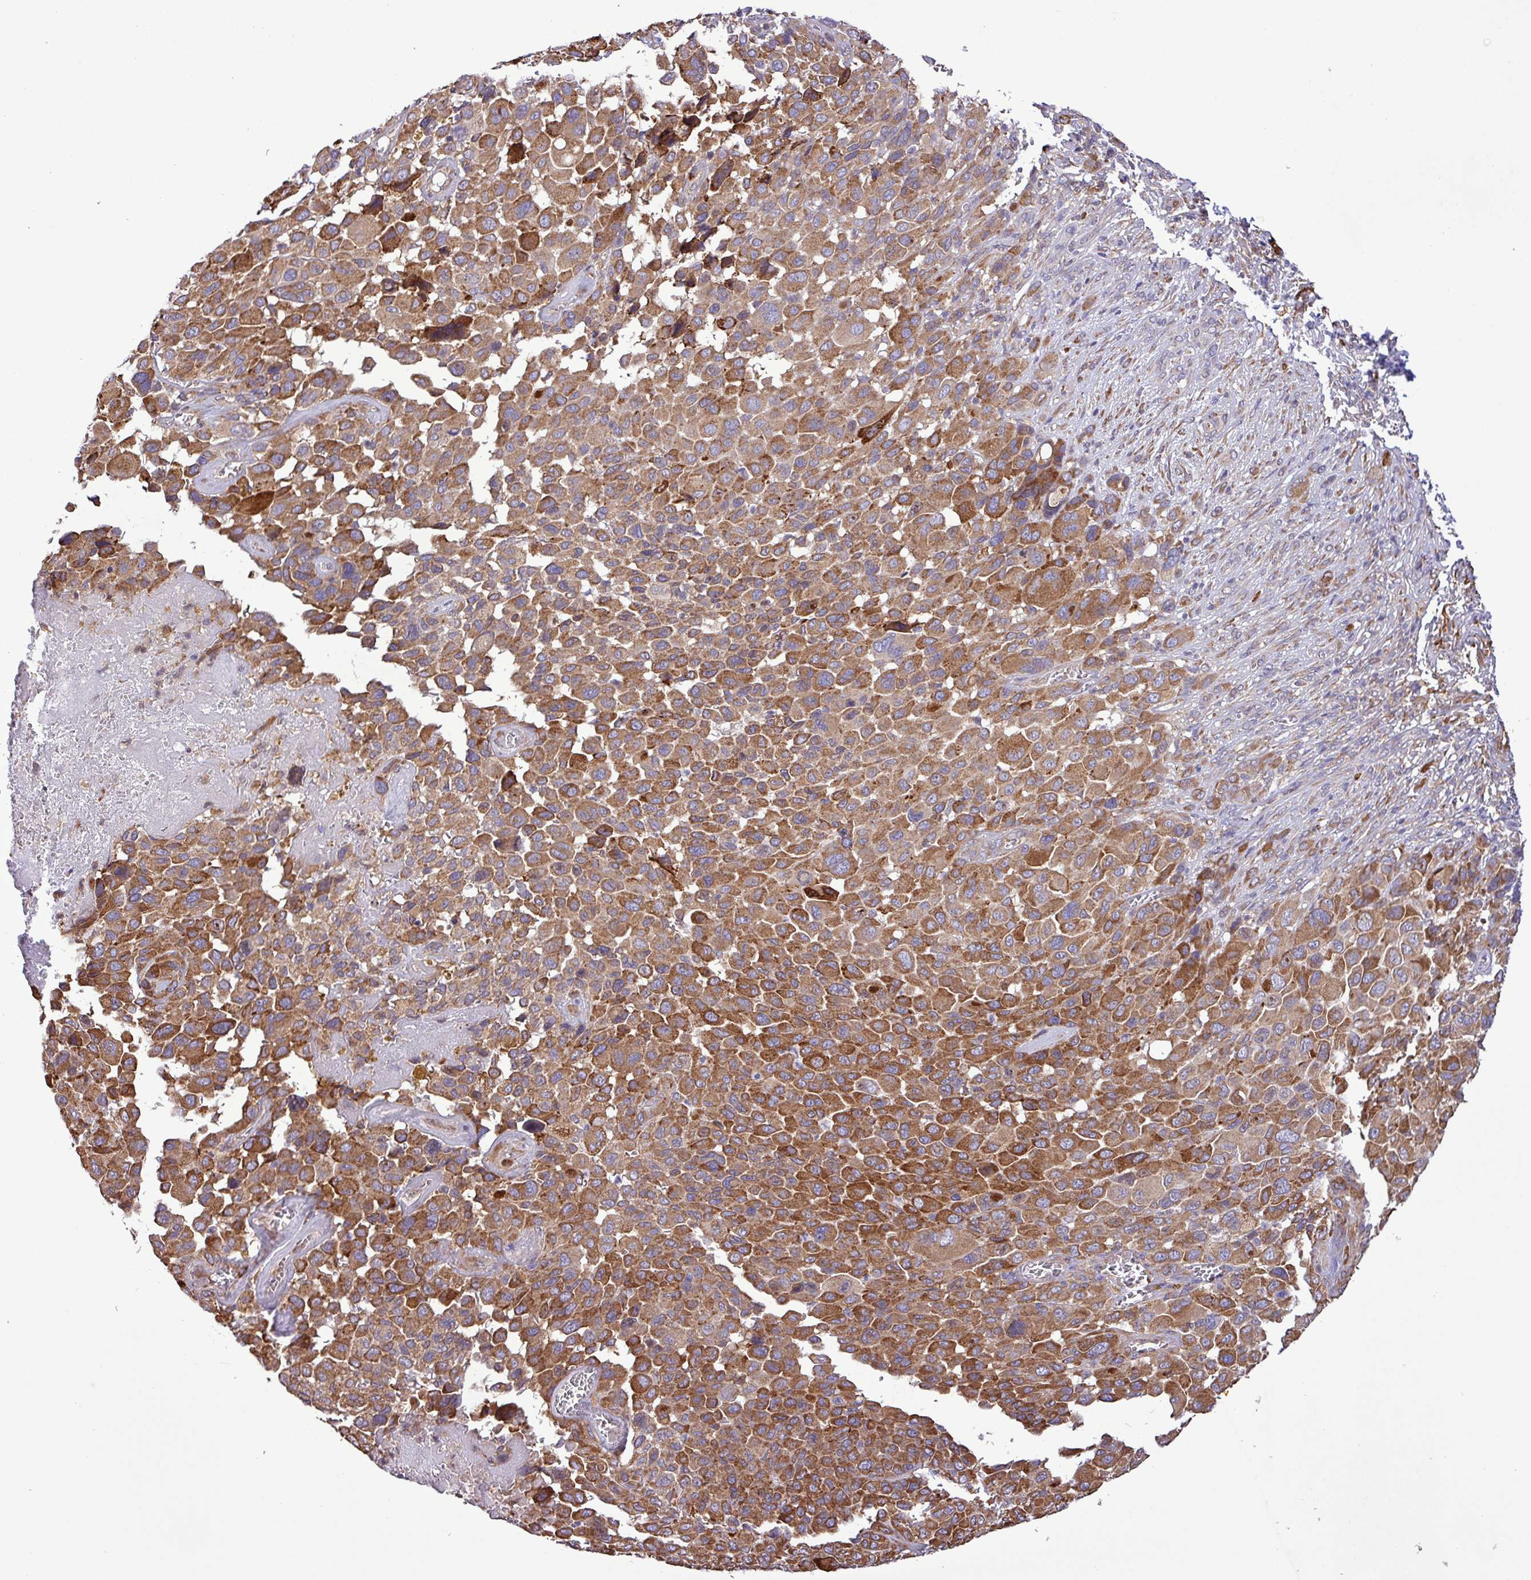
{"staining": {"intensity": "moderate", "quantity": ">75%", "location": "cytoplasmic/membranous"}, "tissue": "melanoma", "cell_type": "Tumor cells", "image_type": "cancer", "snomed": [{"axis": "morphology", "description": "Malignant melanoma, NOS"}, {"axis": "topography", "description": "Skin of trunk"}], "caption": "Immunohistochemistry image of neoplastic tissue: melanoma stained using immunohistochemistry reveals medium levels of moderate protein expression localized specifically in the cytoplasmic/membranous of tumor cells, appearing as a cytoplasmic/membranous brown color.", "gene": "MEGF6", "patient": {"sex": "male", "age": 71}}